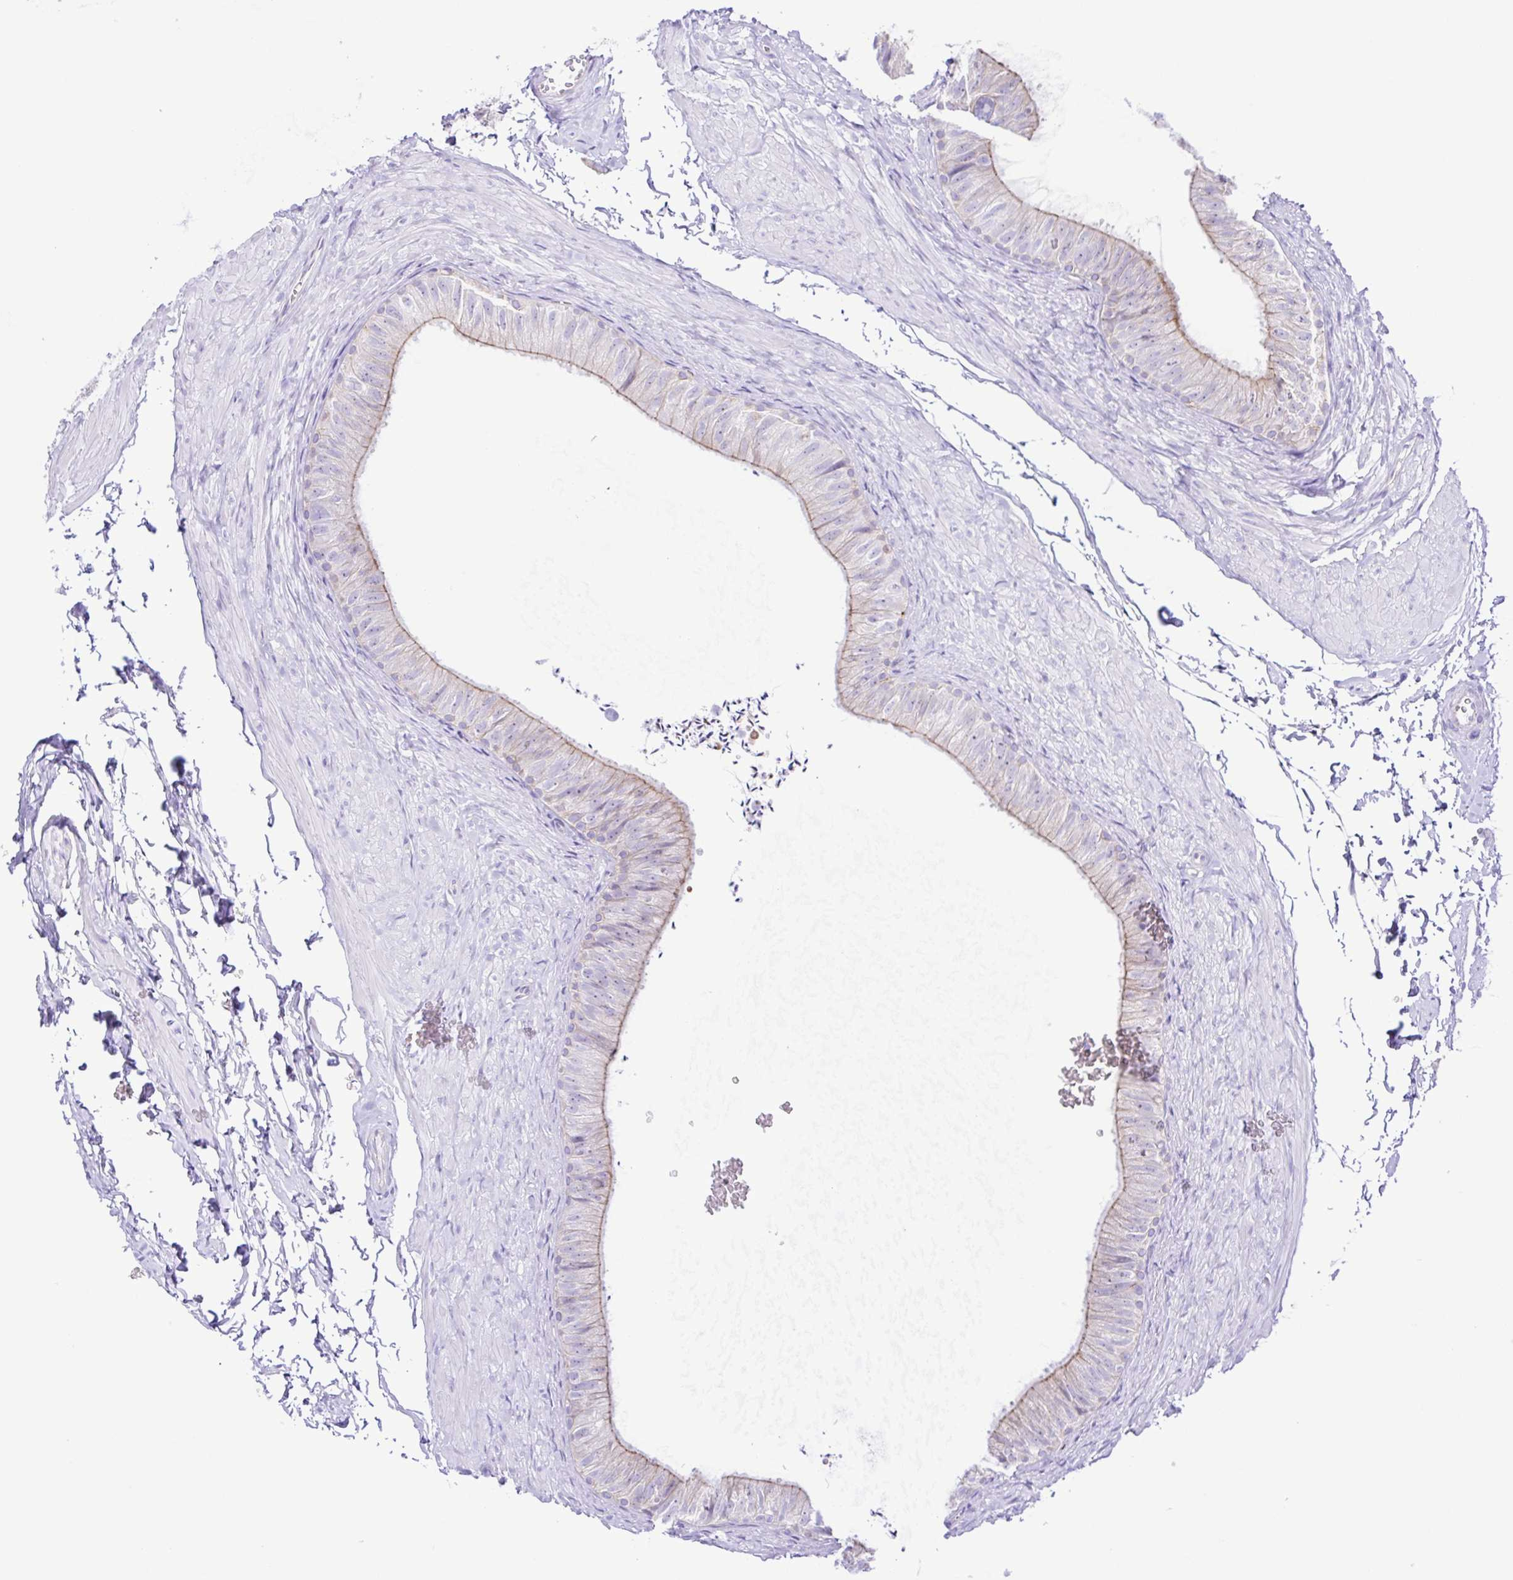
{"staining": {"intensity": "moderate", "quantity": "25%-75%", "location": "cytoplasmic/membranous"}, "tissue": "epididymis", "cell_type": "Glandular cells", "image_type": "normal", "snomed": [{"axis": "morphology", "description": "Normal tissue, NOS"}, {"axis": "topography", "description": "Epididymis, spermatic cord, NOS"}, {"axis": "topography", "description": "Epididymis"}, {"axis": "topography", "description": "Peripheral nerve tissue"}], "caption": "Immunohistochemical staining of benign human epididymis shows moderate cytoplasmic/membranous protein positivity in approximately 25%-75% of glandular cells. The protein is stained brown, and the nuclei are stained in blue (DAB IHC with brightfield microscopy, high magnification).", "gene": "CYP11A1", "patient": {"sex": "male", "age": 29}}